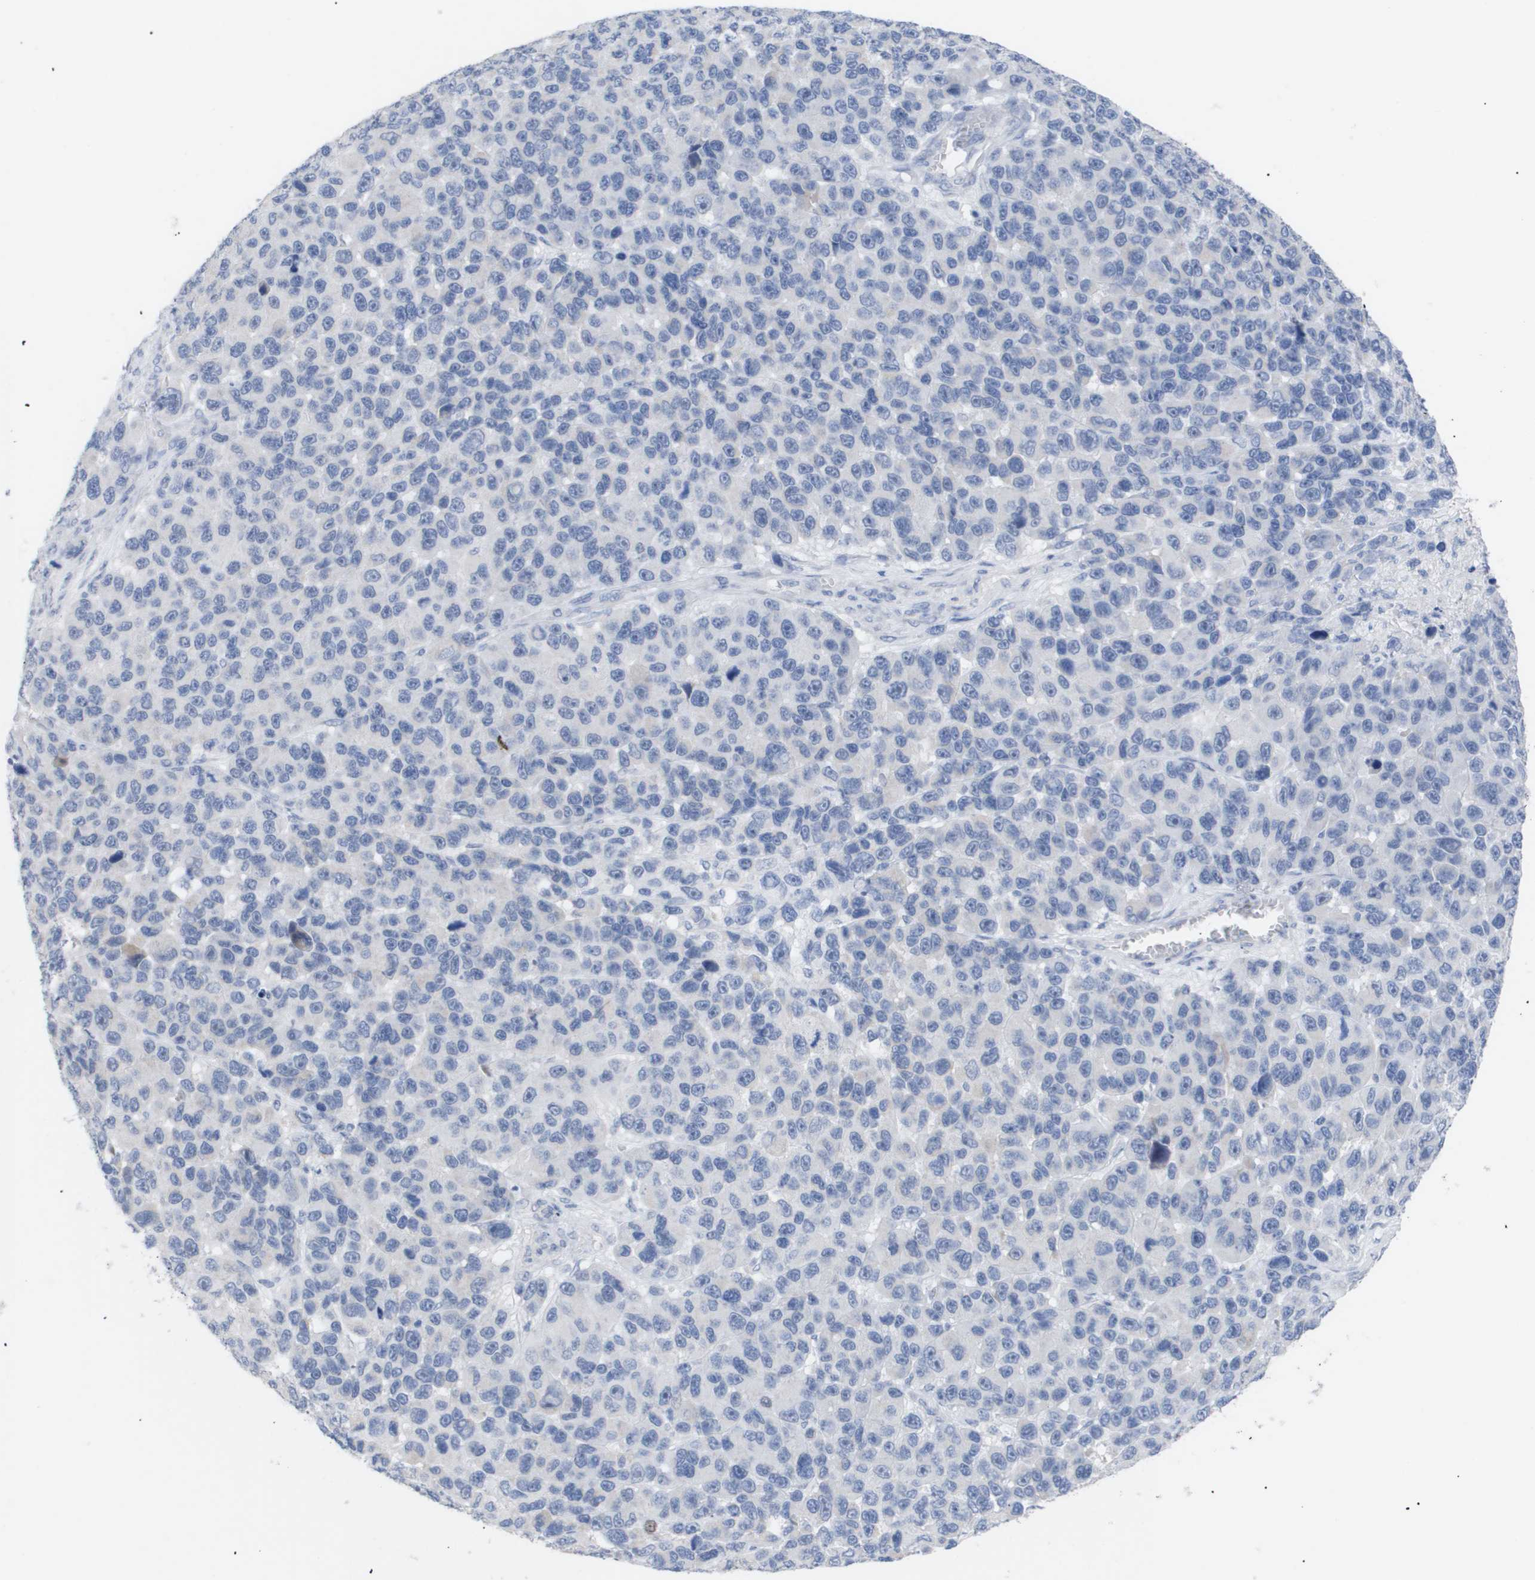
{"staining": {"intensity": "negative", "quantity": "none", "location": "none"}, "tissue": "melanoma", "cell_type": "Tumor cells", "image_type": "cancer", "snomed": [{"axis": "morphology", "description": "Malignant melanoma, NOS"}, {"axis": "topography", "description": "Skin"}], "caption": "Melanoma stained for a protein using immunohistochemistry (IHC) shows no staining tumor cells.", "gene": "CAV3", "patient": {"sex": "male", "age": 53}}